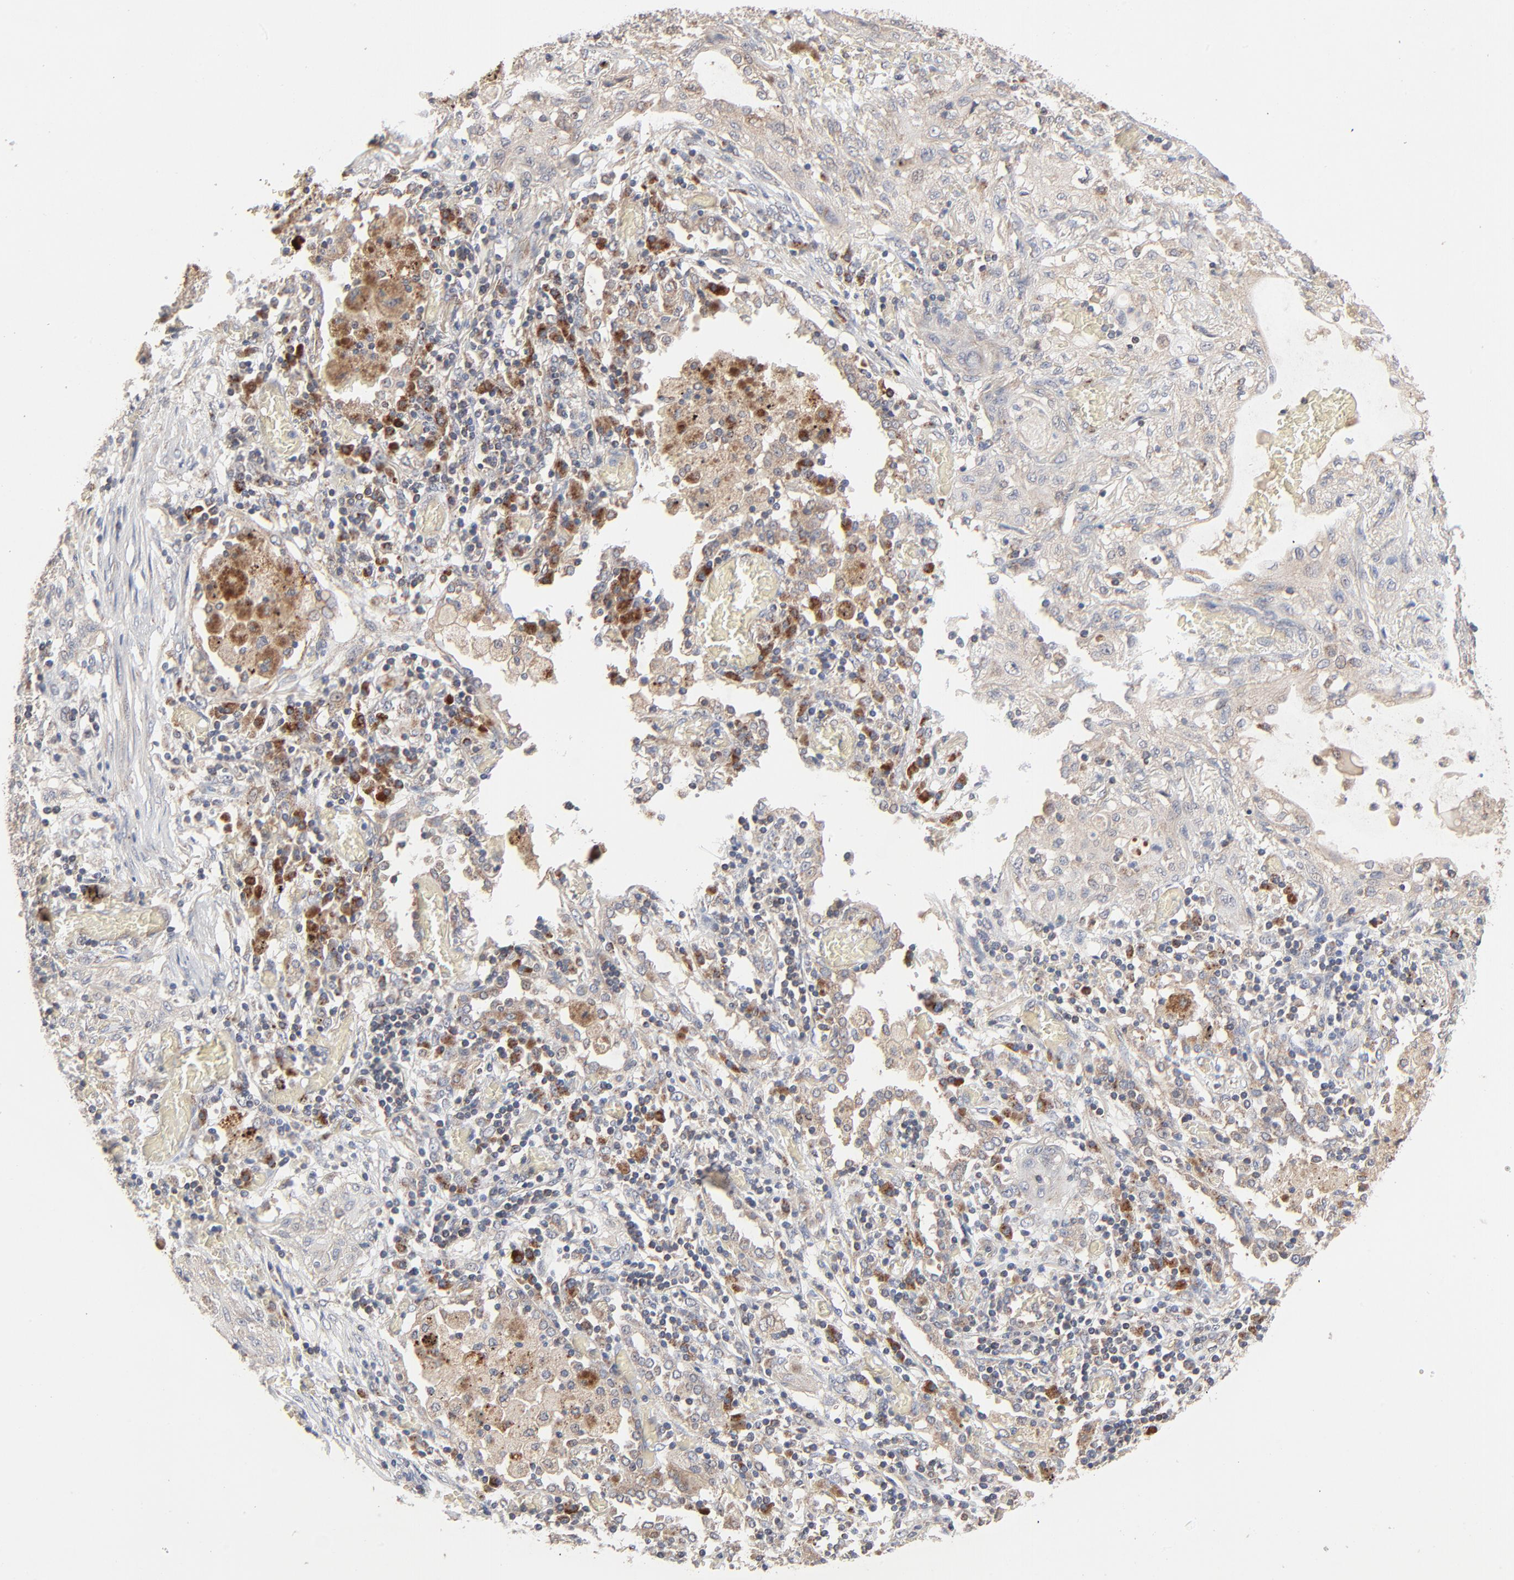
{"staining": {"intensity": "moderate", "quantity": "25%-75%", "location": "cytoplasmic/membranous"}, "tissue": "lung cancer", "cell_type": "Tumor cells", "image_type": "cancer", "snomed": [{"axis": "morphology", "description": "Squamous cell carcinoma, NOS"}, {"axis": "topography", "description": "Lung"}], "caption": "Immunohistochemical staining of lung cancer (squamous cell carcinoma) shows medium levels of moderate cytoplasmic/membranous protein staining in about 25%-75% of tumor cells. Nuclei are stained in blue.", "gene": "ABLIM3", "patient": {"sex": "female", "age": 47}}